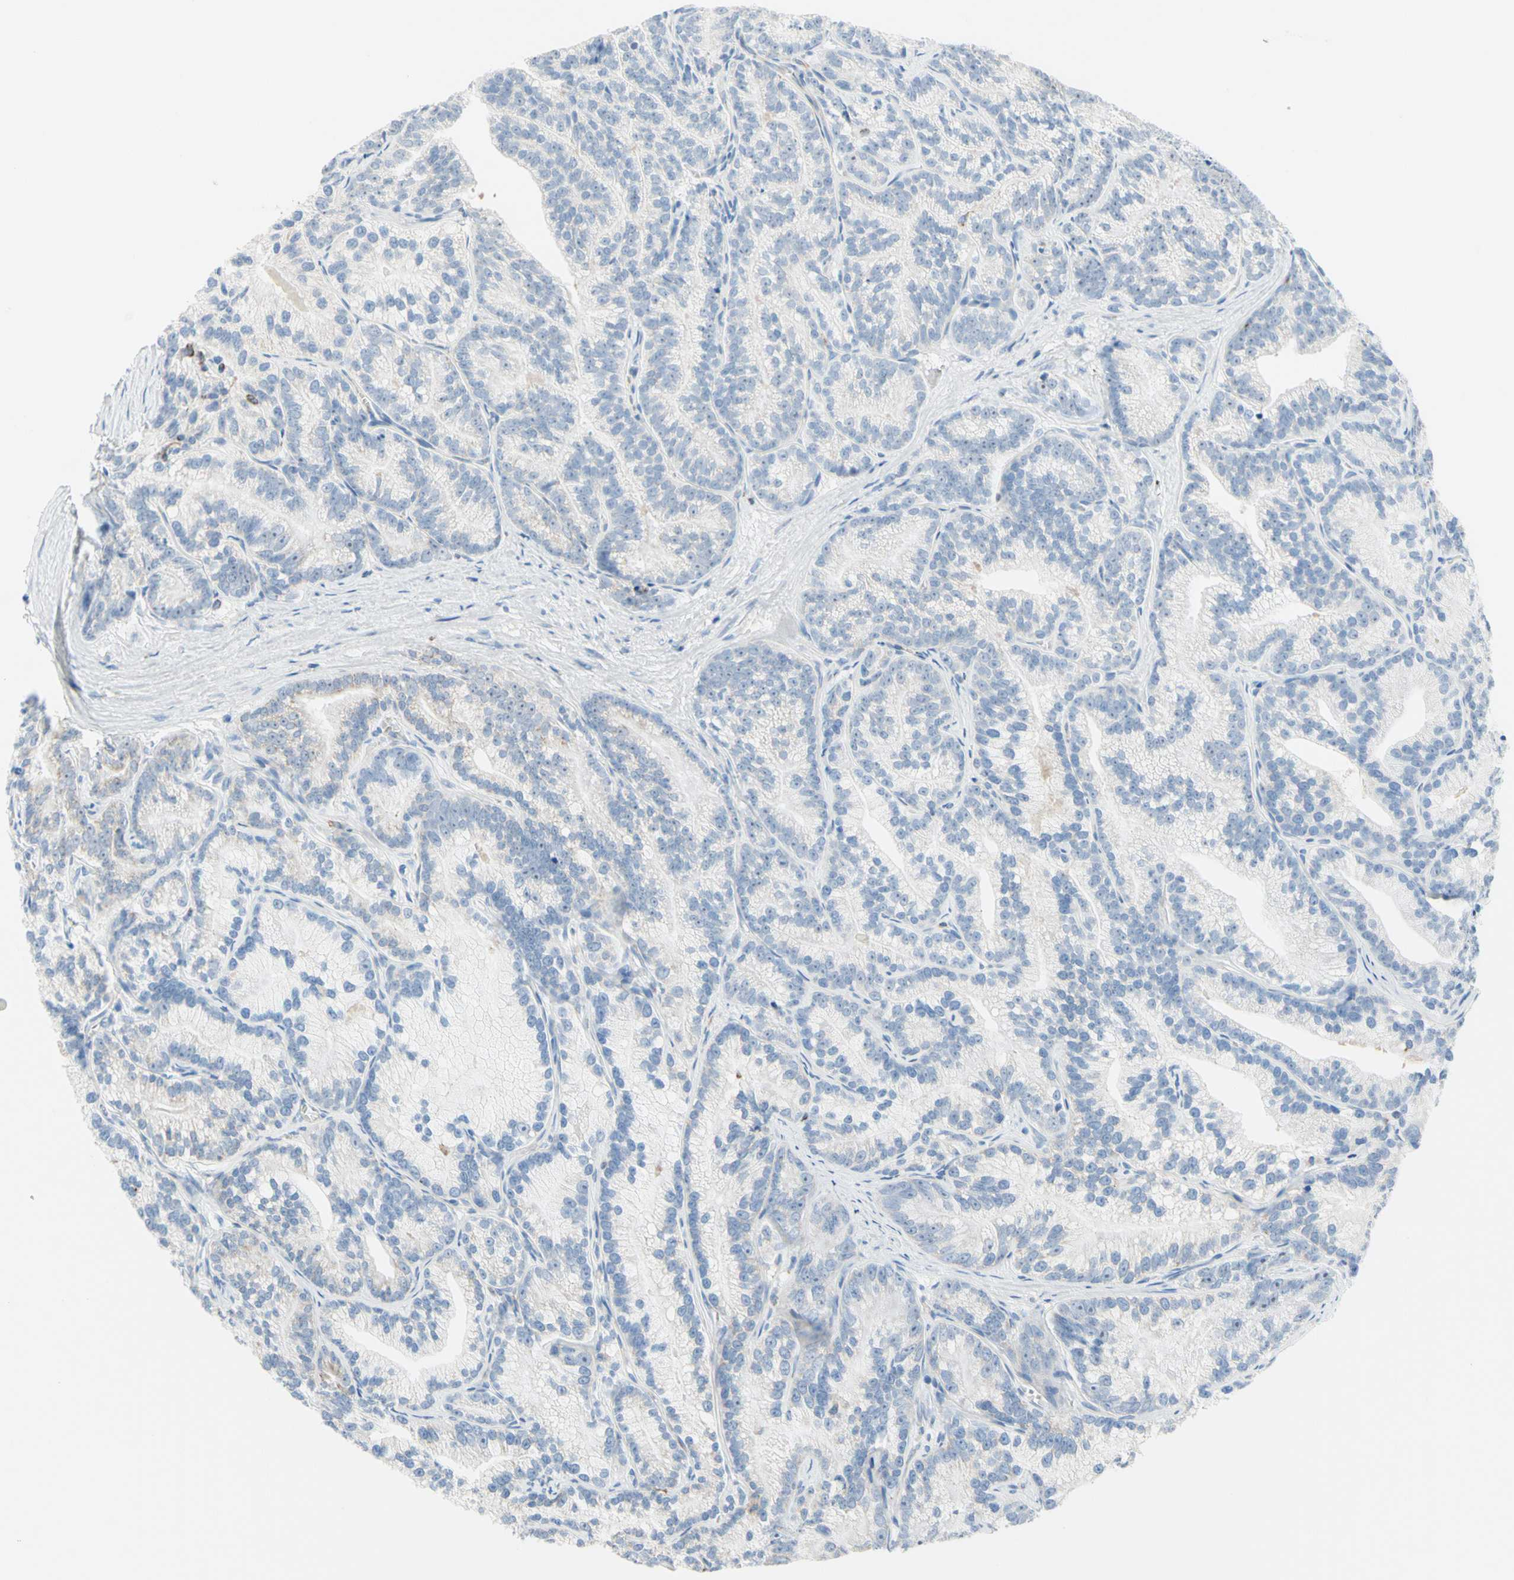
{"staining": {"intensity": "weak", "quantity": "<25%", "location": "nuclear"}, "tissue": "prostate cancer", "cell_type": "Tumor cells", "image_type": "cancer", "snomed": [{"axis": "morphology", "description": "Adenocarcinoma, Low grade"}, {"axis": "topography", "description": "Prostate"}], "caption": "High power microscopy photomicrograph of an immunohistochemistry (IHC) histopathology image of prostate adenocarcinoma (low-grade), revealing no significant staining in tumor cells.", "gene": "CYSLTR1", "patient": {"sex": "male", "age": 89}}